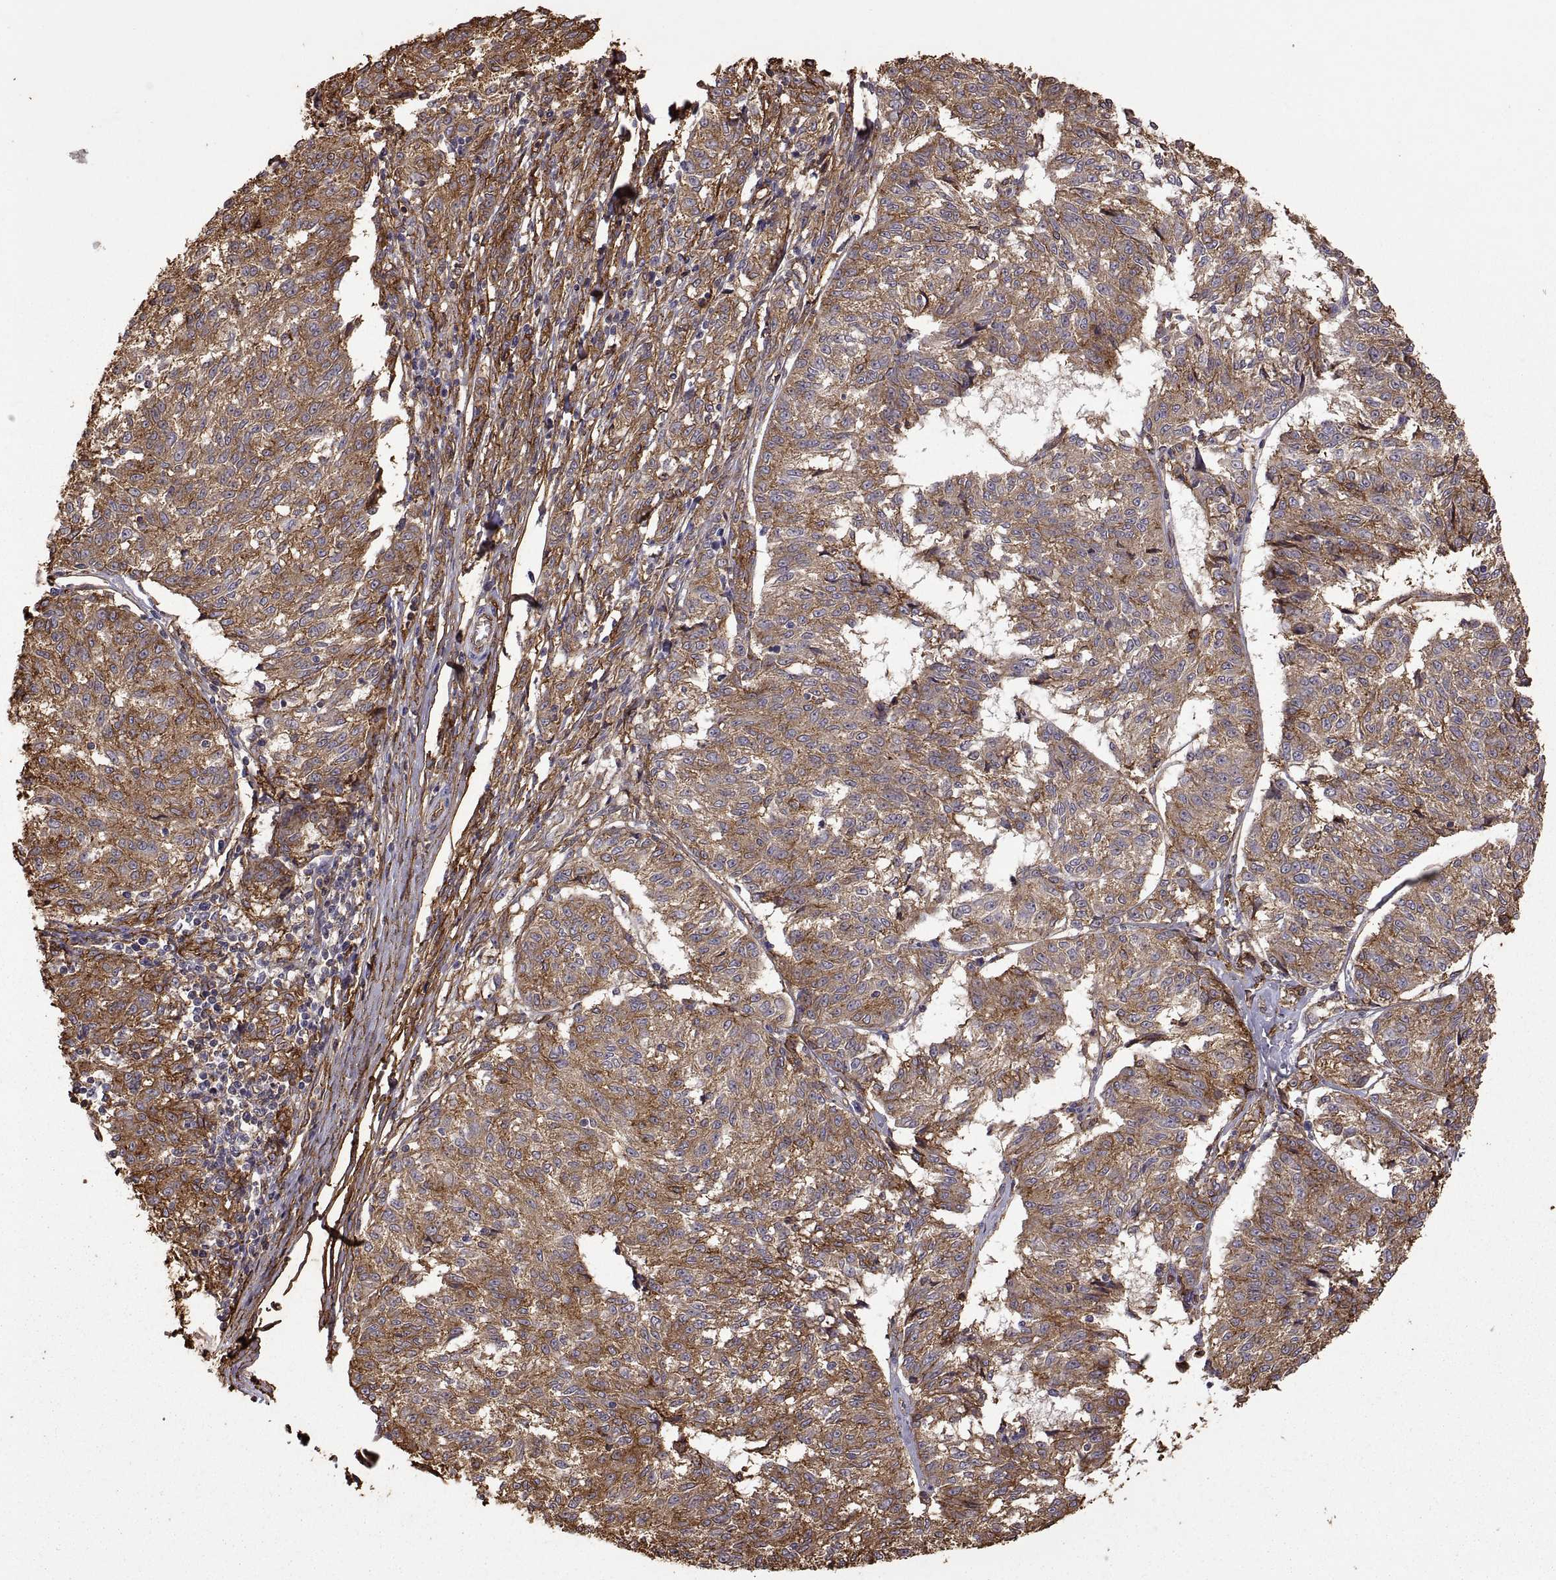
{"staining": {"intensity": "moderate", "quantity": ">75%", "location": "cytoplasmic/membranous"}, "tissue": "melanoma", "cell_type": "Tumor cells", "image_type": "cancer", "snomed": [{"axis": "morphology", "description": "Malignant melanoma, NOS"}, {"axis": "topography", "description": "Skin"}], "caption": "Tumor cells show medium levels of moderate cytoplasmic/membranous staining in approximately >75% of cells in melanoma.", "gene": "S100A10", "patient": {"sex": "female", "age": 72}}